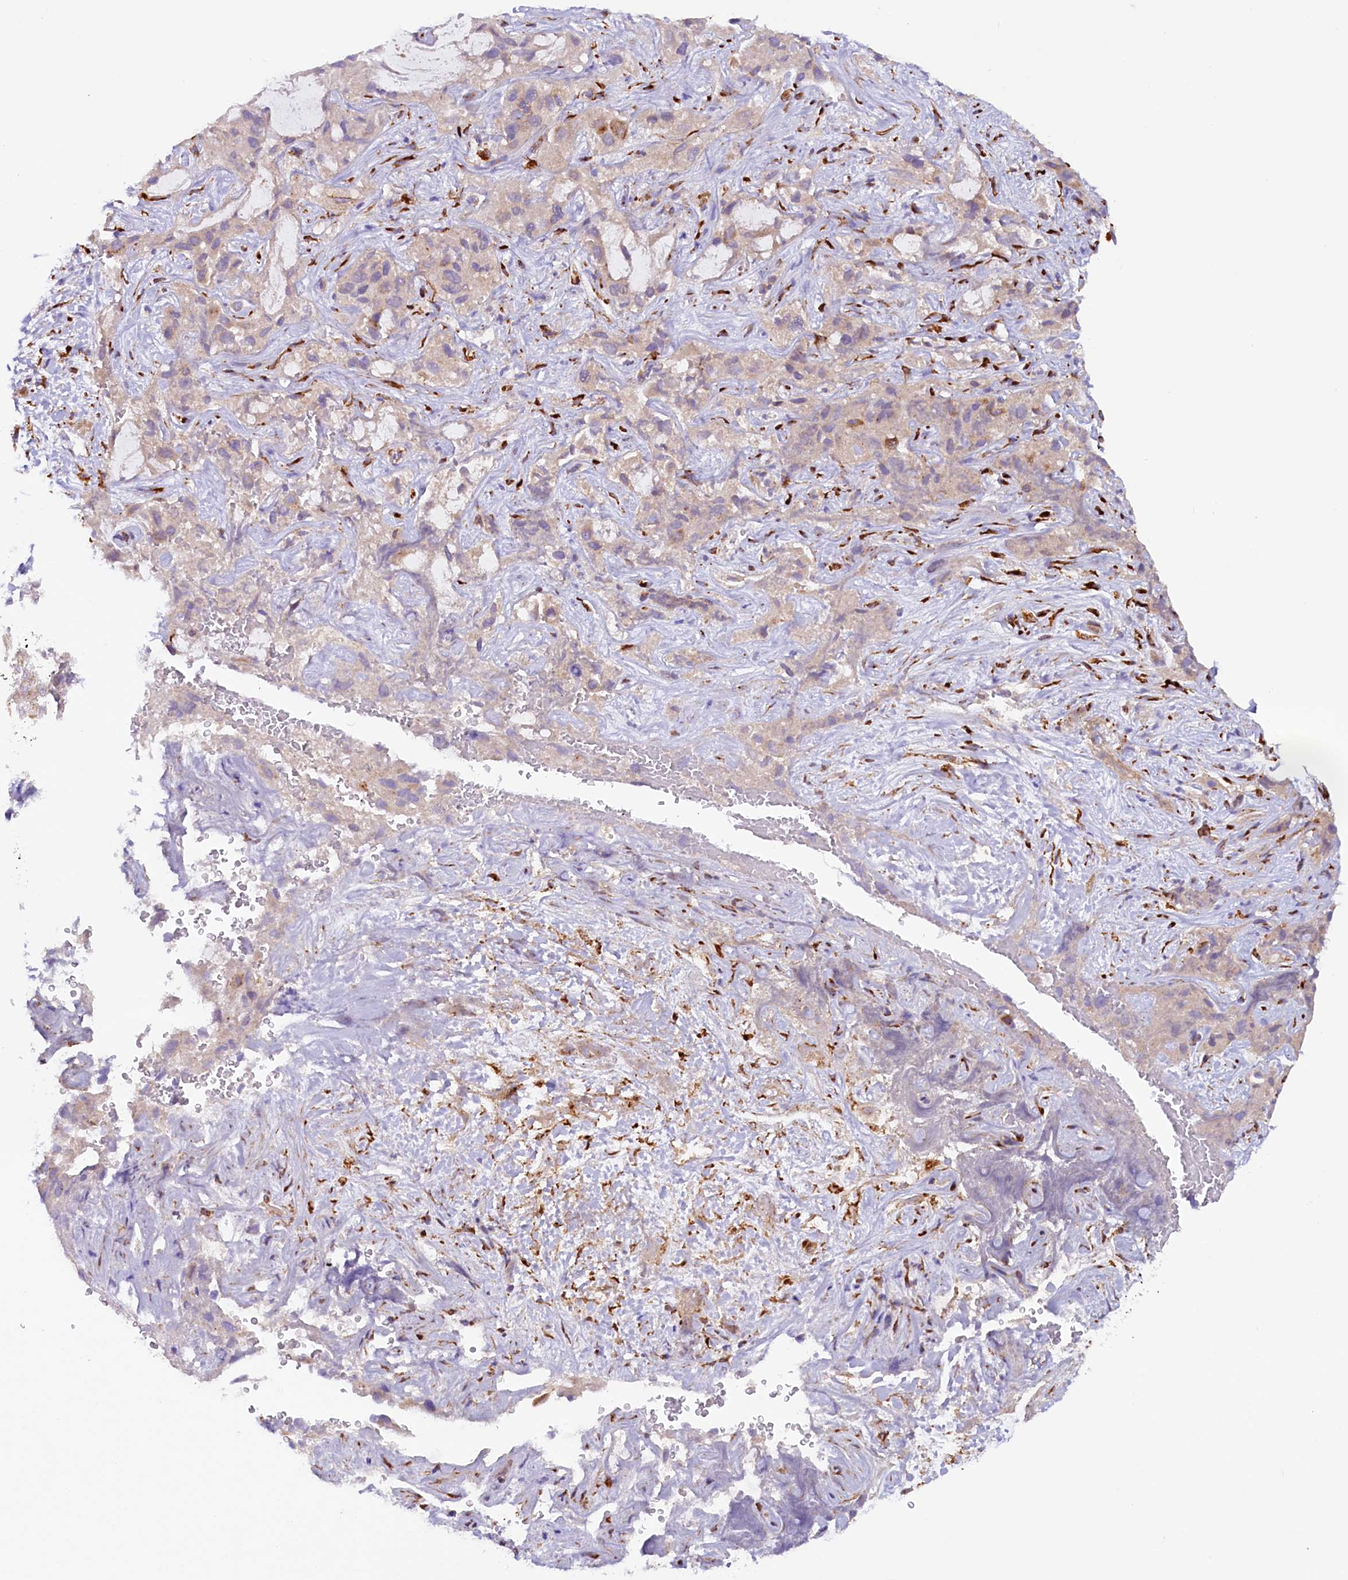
{"staining": {"intensity": "weak", "quantity": "25%-75%", "location": "cytoplasmic/membranous"}, "tissue": "liver cancer", "cell_type": "Tumor cells", "image_type": "cancer", "snomed": [{"axis": "morphology", "description": "Cholangiocarcinoma"}, {"axis": "topography", "description": "Liver"}], "caption": "An immunohistochemistry photomicrograph of tumor tissue is shown. Protein staining in brown shows weak cytoplasmic/membranous positivity in liver cancer (cholangiocarcinoma) within tumor cells. The staining is performed using DAB brown chromogen to label protein expression. The nuclei are counter-stained blue using hematoxylin.", "gene": "SSC5D", "patient": {"sex": "female", "age": 52}}